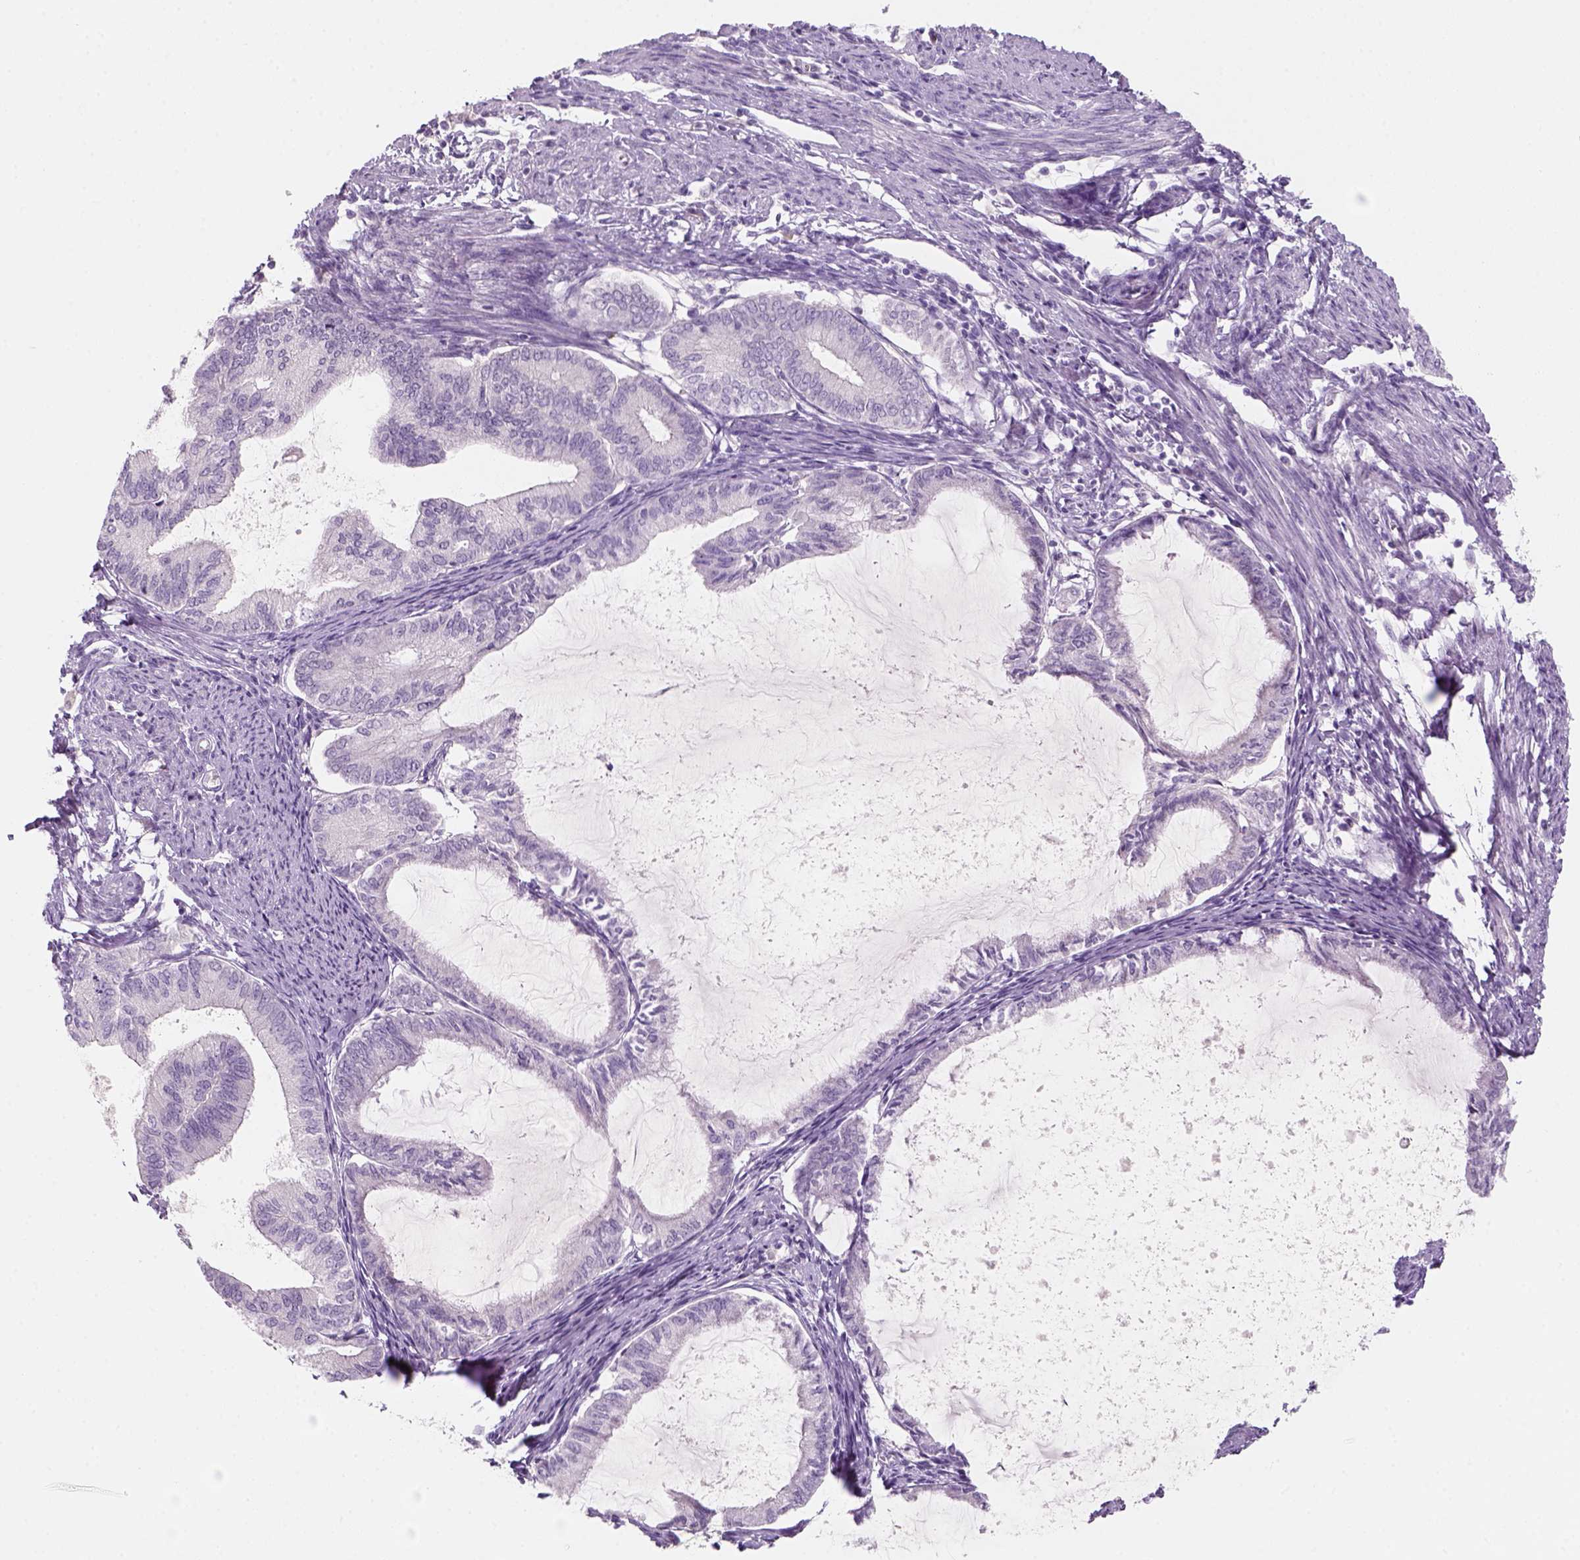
{"staining": {"intensity": "negative", "quantity": "none", "location": "none"}, "tissue": "endometrial cancer", "cell_type": "Tumor cells", "image_type": "cancer", "snomed": [{"axis": "morphology", "description": "Adenocarcinoma, NOS"}, {"axis": "topography", "description": "Endometrium"}], "caption": "This is a micrograph of immunohistochemistry staining of endometrial cancer (adenocarcinoma), which shows no positivity in tumor cells. The staining was performed using DAB to visualize the protein expression in brown, while the nuclei were stained in blue with hematoxylin (Magnification: 20x).", "gene": "KRT25", "patient": {"sex": "female", "age": 86}}